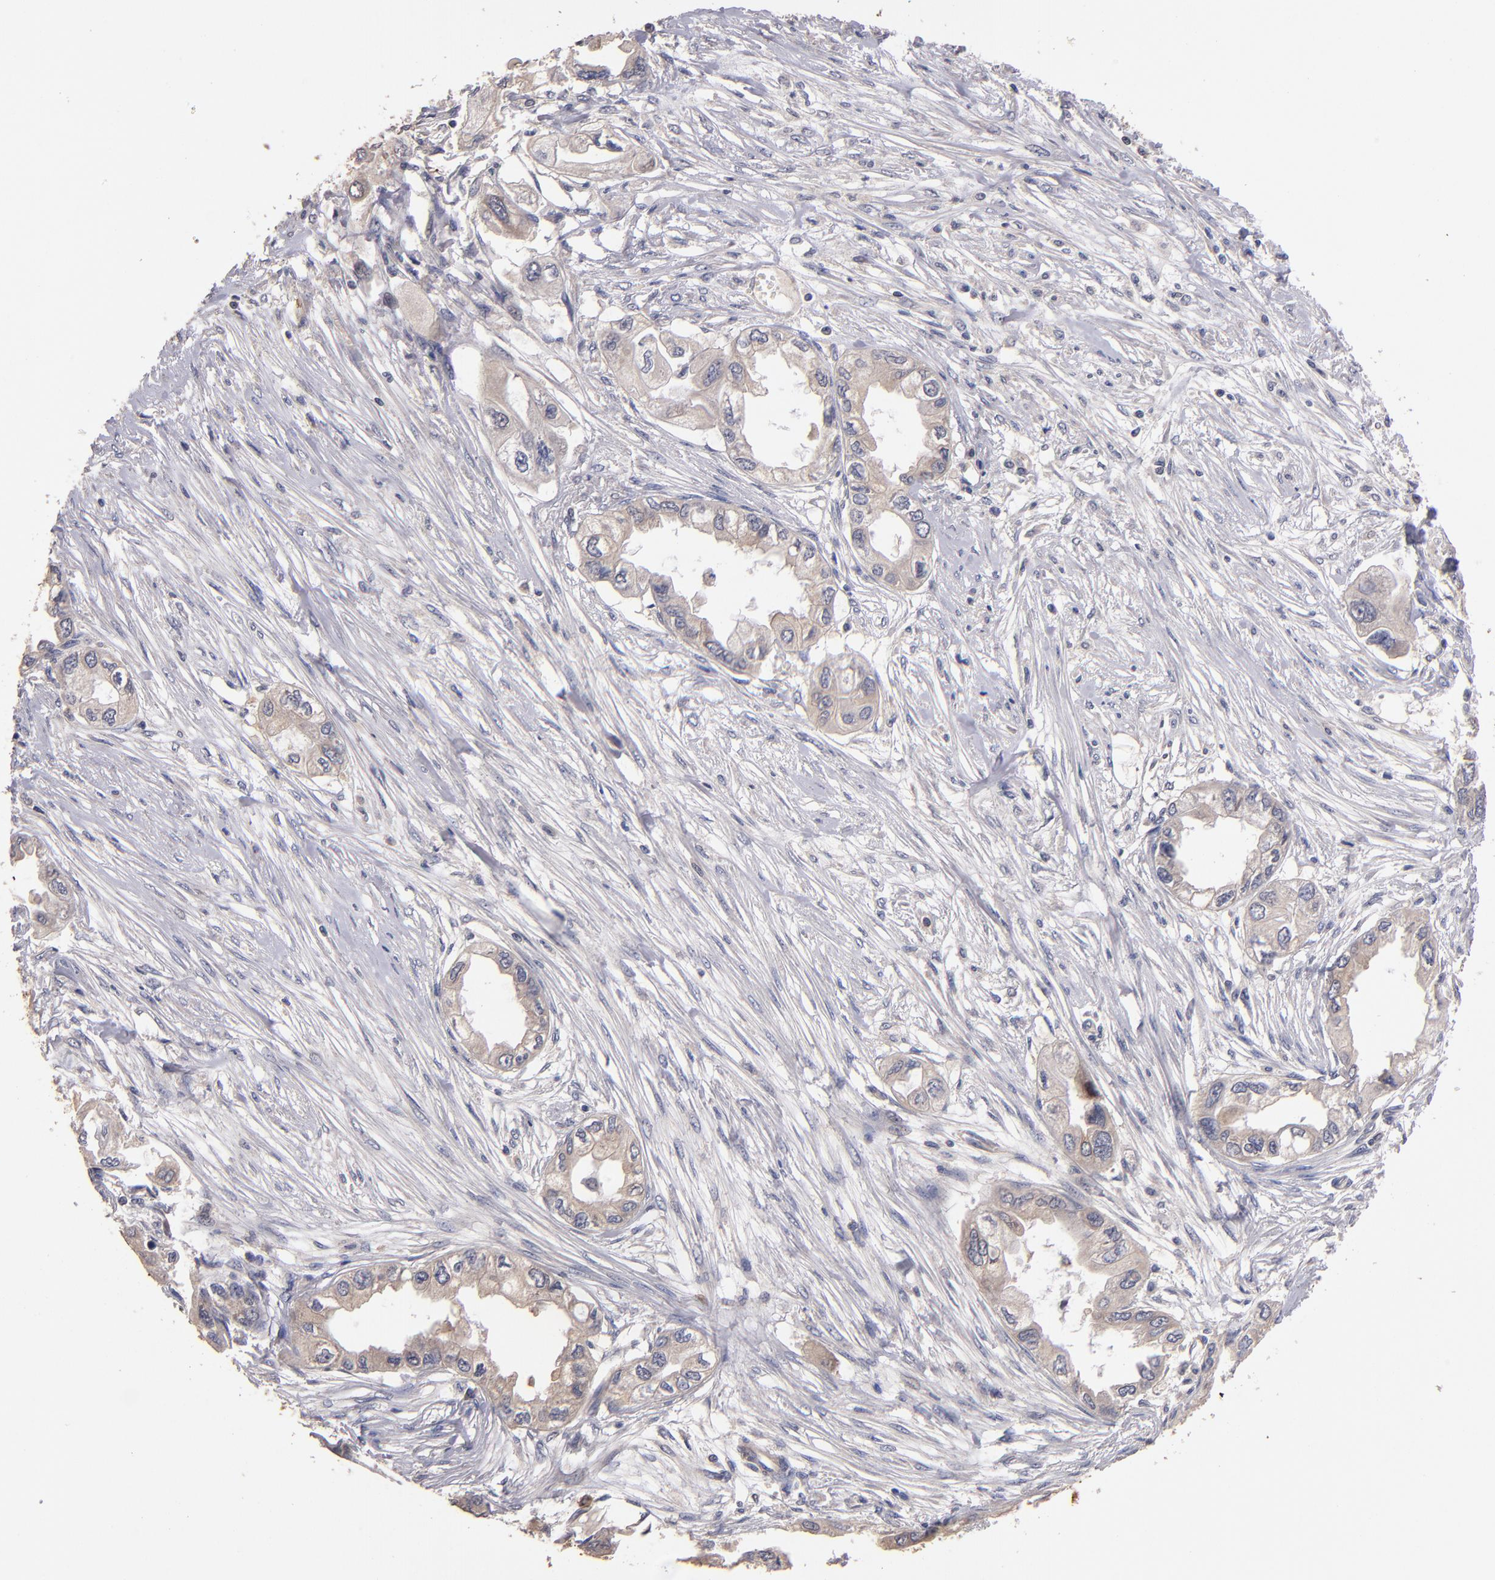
{"staining": {"intensity": "weak", "quantity": ">75%", "location": "cytoplasmic/membranous"}, "tissue": "endometrial cancer", "cell_type": "Tumor cells", "image_type": "cancer", "snomed": [{"axis": "morphology", "description": "Adenocarcinoma, NOS"}, {"axis": "topography", "description": "Endometrium"}], "caption": "High-power microscopy captured an immunohistochemistry image of endometrial adenocarcinoma, revealing weak cytoplasmic/membranous expression in approximately >75% of tumor cells.", "gene": "TTLL12", "patient": {"sex": "female", "age": 67}}